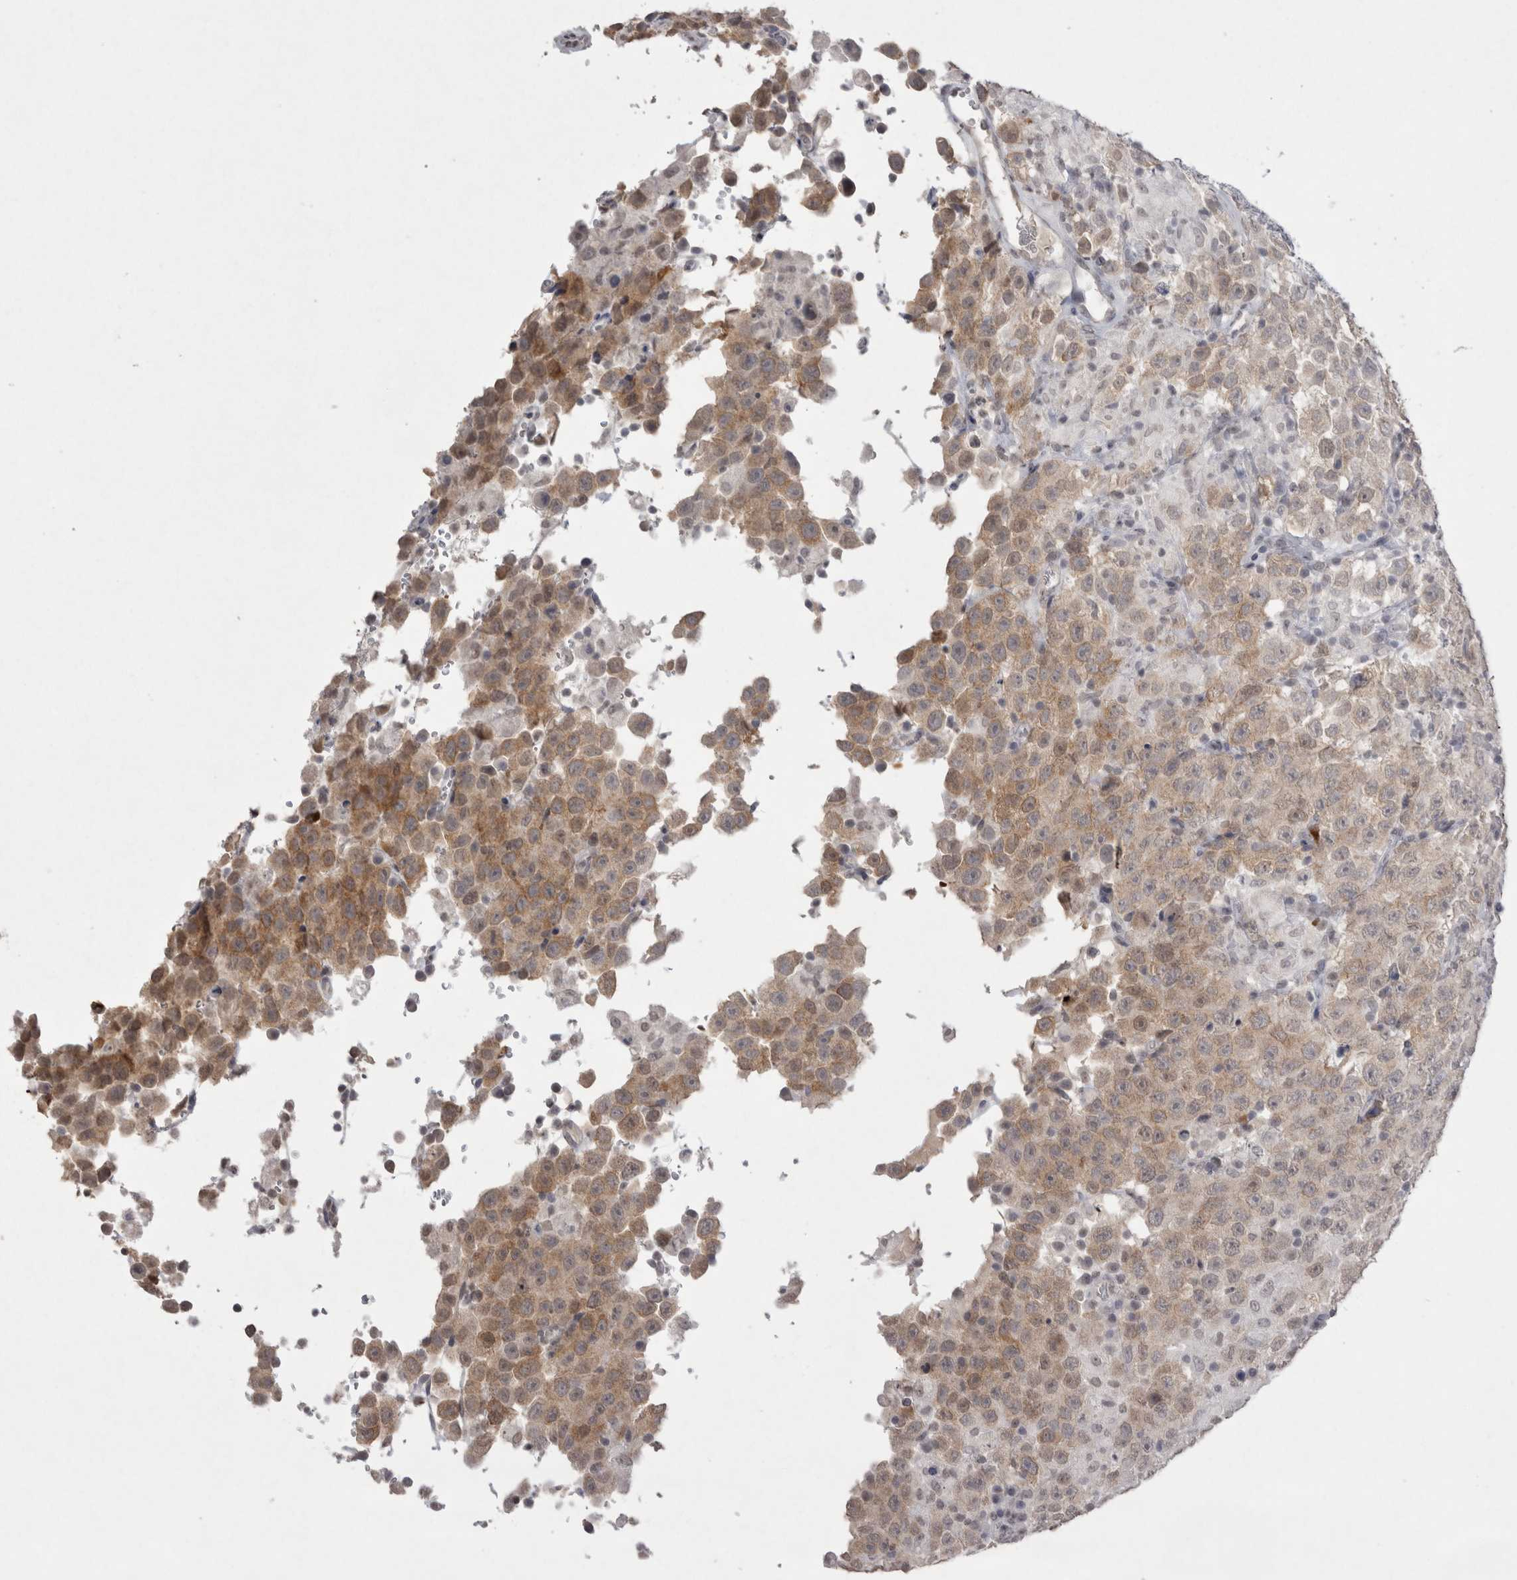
{"staining": {"intensity": "moderate", "quantity": "25%-75%", "location": "cytoplasmic/membranous"}, "tissue": "testis cancer", "cell_type": "Tumor cells", "image_type": "cancer", "snomed": [{"axis": "morphology", "description": "Seminoma, NOS"}, {"axis": "topography", "description": "Testis"}], "caption": "Testis seminoma stained with DAB (3,3'-diaminobenzidine) immunohistochemistry demonstrates medium levels of moderate cytoplasmic/membranous positivity in approximately 25%-75% of tumor cells. Using DAB (3,3'-diaminobenzidine) (brown) and hematoxylin (blue) stains, captured at high magnification using brightfield microscopy.", "gene": "DDX4", "patient": {"sex": "male", "age": 41}}